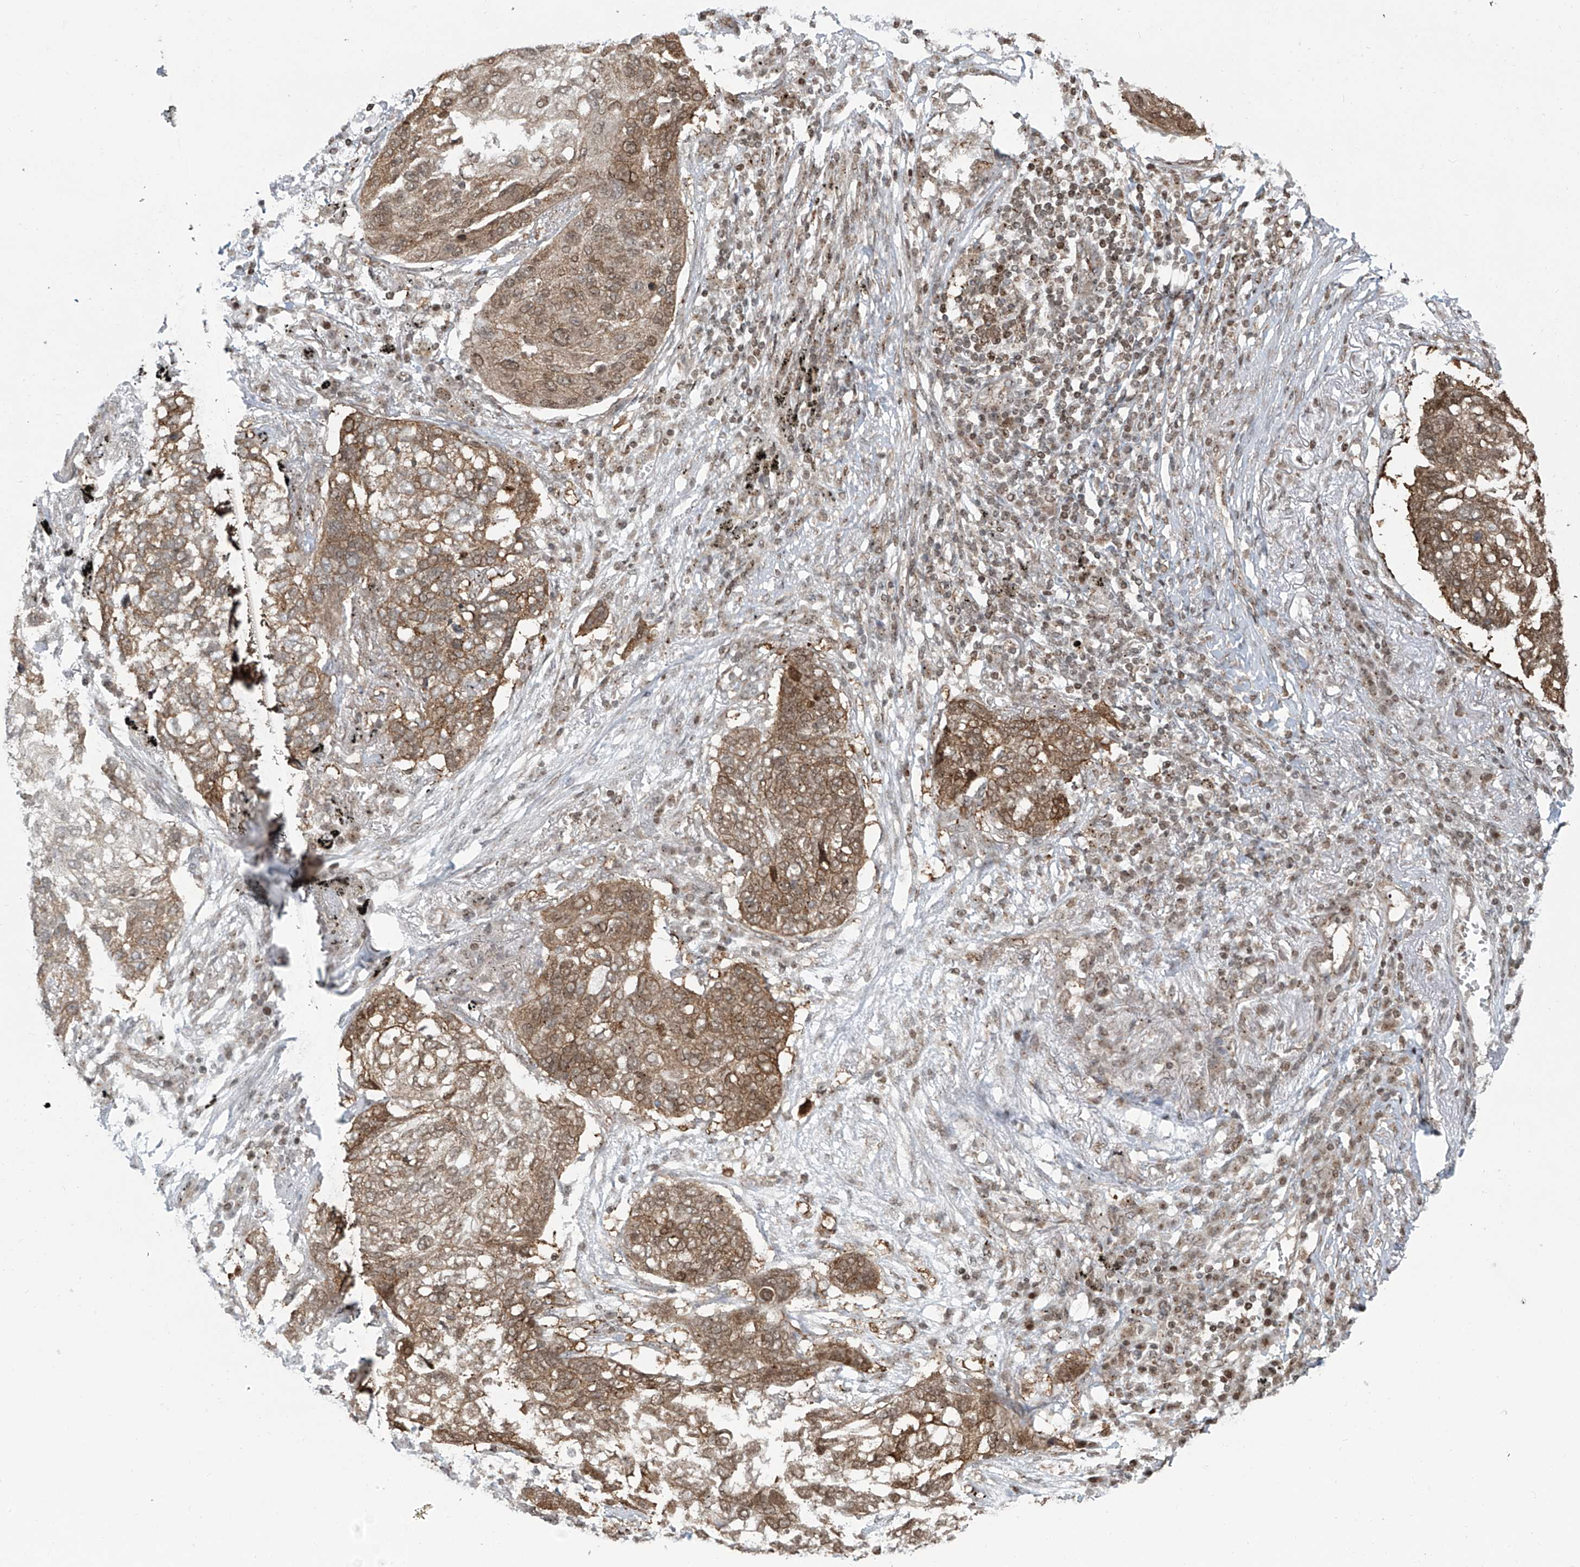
{"staining": {"intensity": "moderate", "quantity": ">75%", "location": "cytoplasmic/membranous,nuclear"}, "tissue": "lung cancer", "cell_type": "Tumor cells", "image_type": "cancer", "snomed": [{"axis": "morphology", "description": "Squamous cell carcinoma, NOS"}, {"axis": "topography", "description": "Lung"}], "caption": "Lung squamous cell carcinoma stained with immunohistochemistry exhibits moderate cytoplasmic/membranous and nuclear expression in approximately >75% of tumor cells. (DAB (3,3'-diaminobenzidine) = brown stain, brightfield microscopy at high magnification).", "gene": "VMP1", "patient": {"sex": "female", "age": 63}}